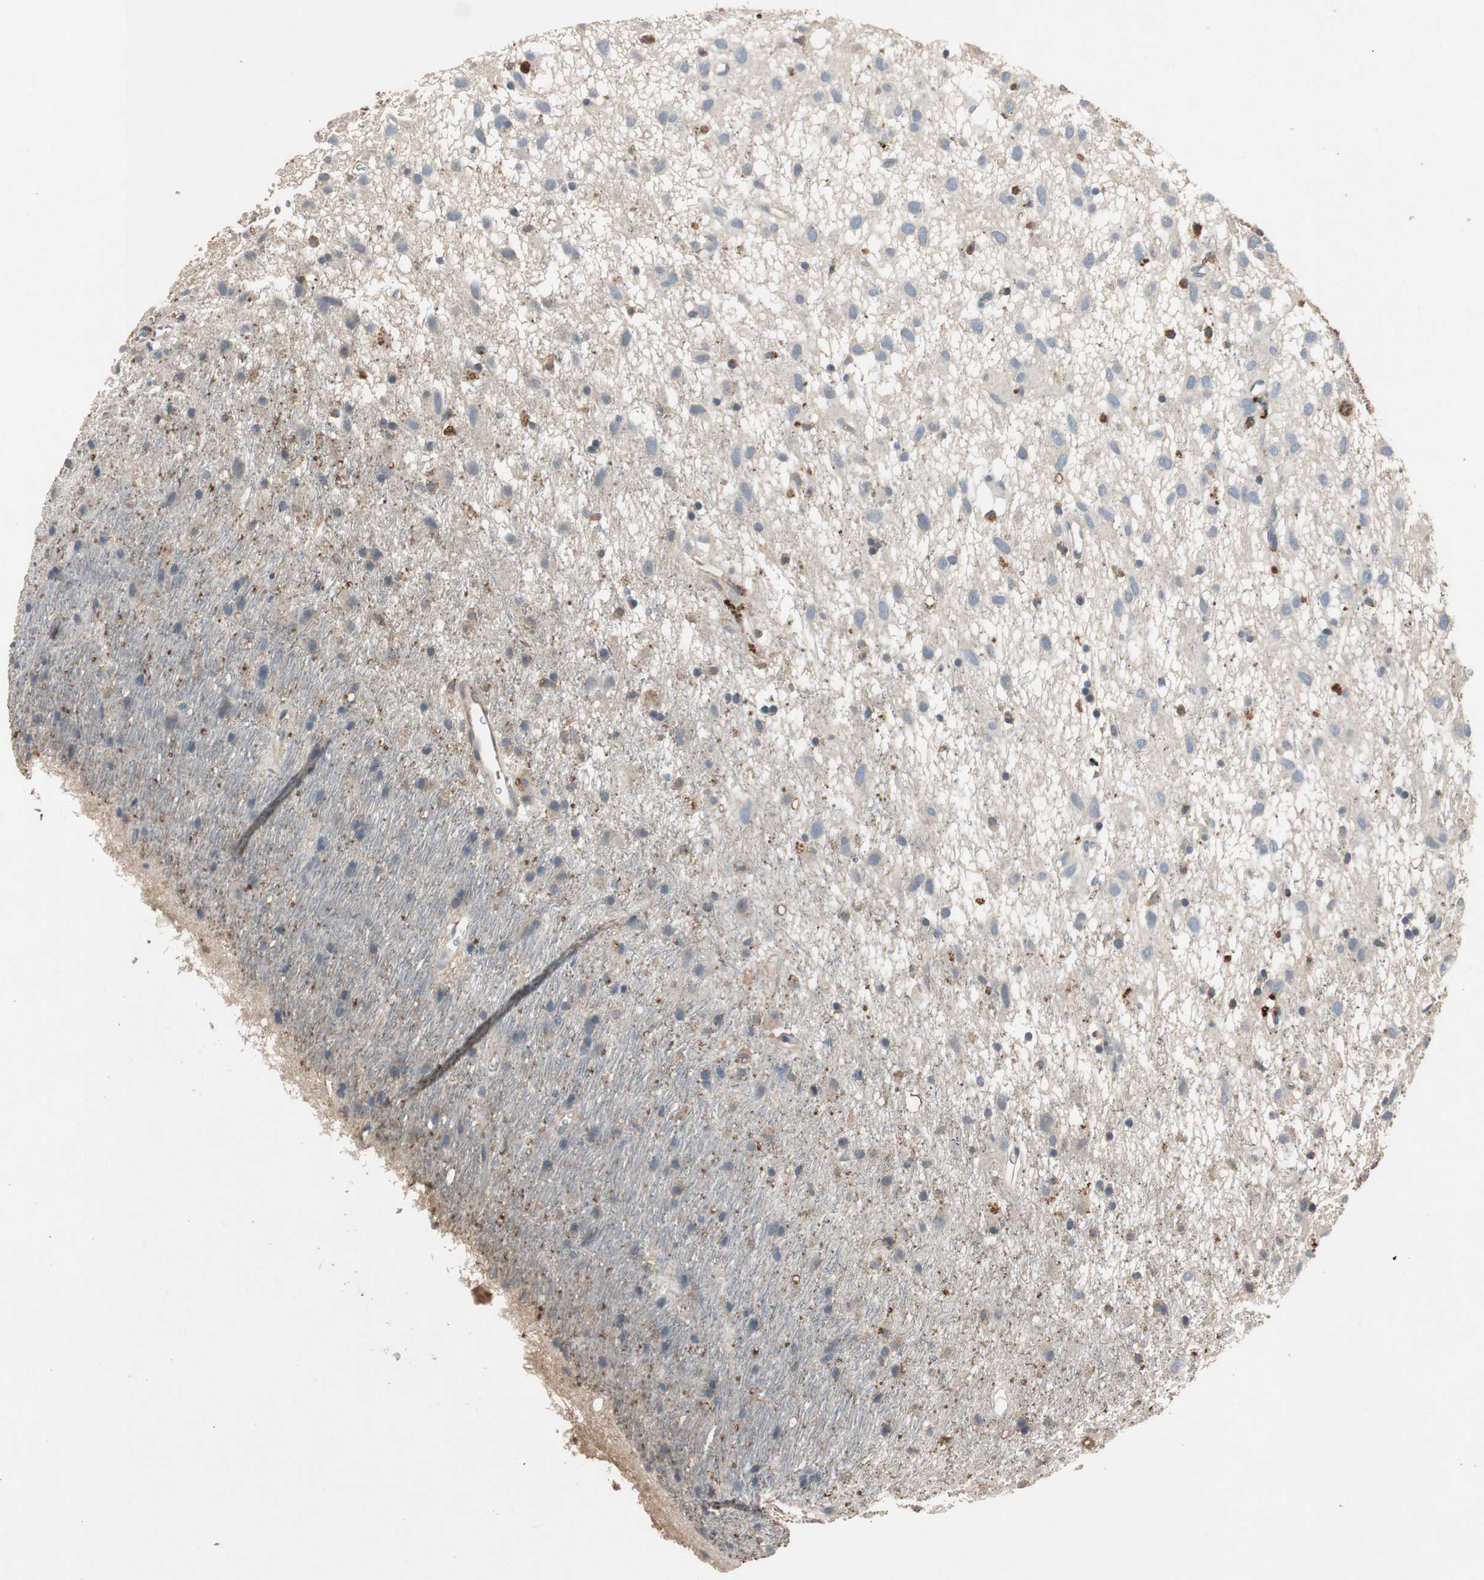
{"staining": {"intensity": "weak", "quantity": "<25%", "location": "cytoplasmic/membranous"}, "tissue": "glioma", "cell_type": "Tumor cells", "image_type": "cancer", "snomed": [{"axis": "morphology", "description": "Glioma, malignant, Low grade"}, {"axis": "topography", "description": "Brain"}], "caption": "The image reveals no significant positivity in tumor cells of malignant low-grade glioma.", "gene": "TNFRSF14", "patient": {"sex": "male", "age": 77}}